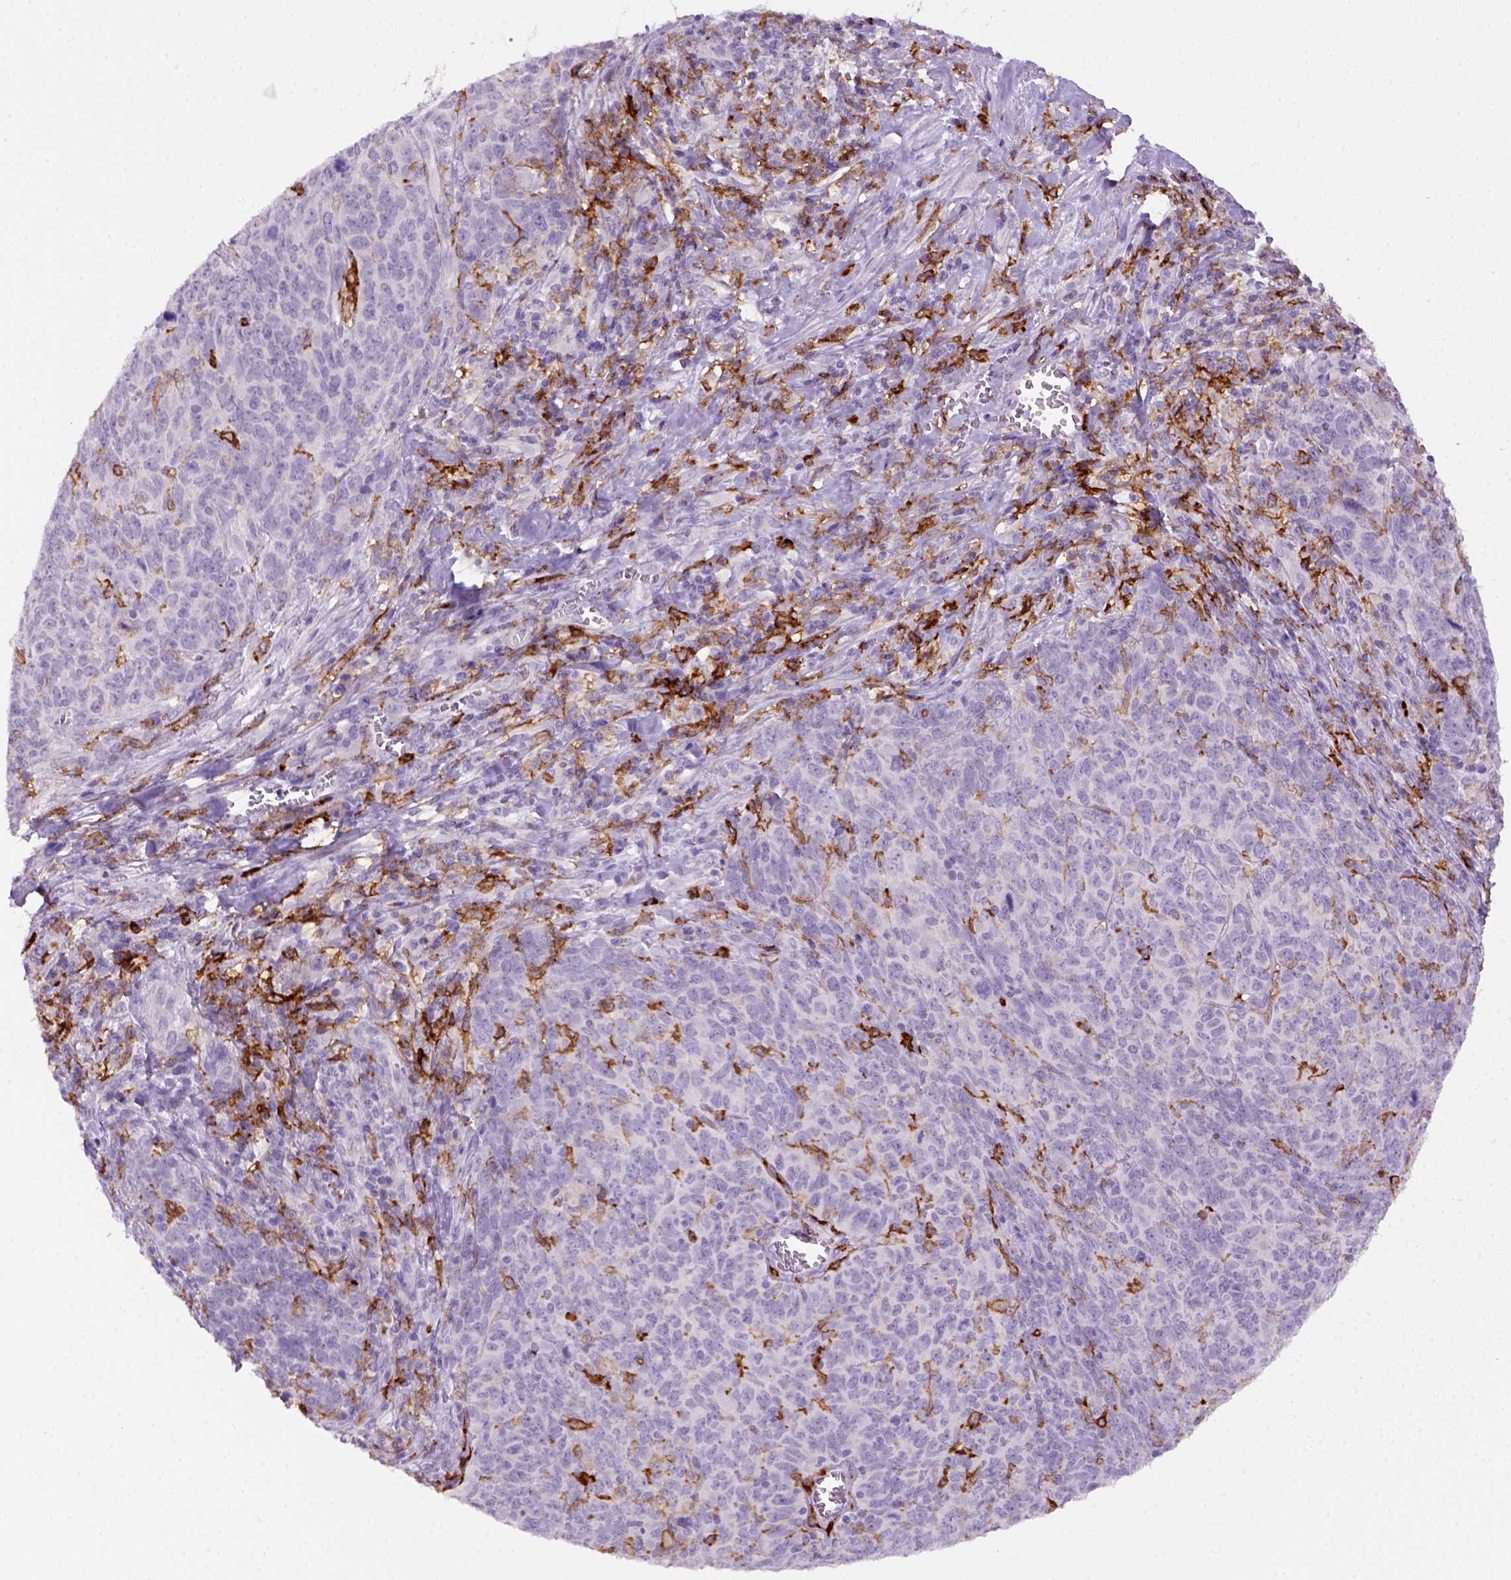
{"staining": {"intensity": "negative", "quantity": "none", "location": "none"}, "tissue": "skin cancer", "cell_type": "Tumor cells", "image_type": "cancer", "snomed": [{"axis": "morphology", "description": "Squamous cell carcinoma, NOS"}, {"axis": "topography", "description": "Skin"}, {"axis": "topography", "description": "Anal"}], "caption": "DAB immunohistochemical staining of skin squamous cell carcinoma exhibits no significant positivity in tumor cells.", "gene": "CD14", "patient": {"sex": "female", "age": 51}}